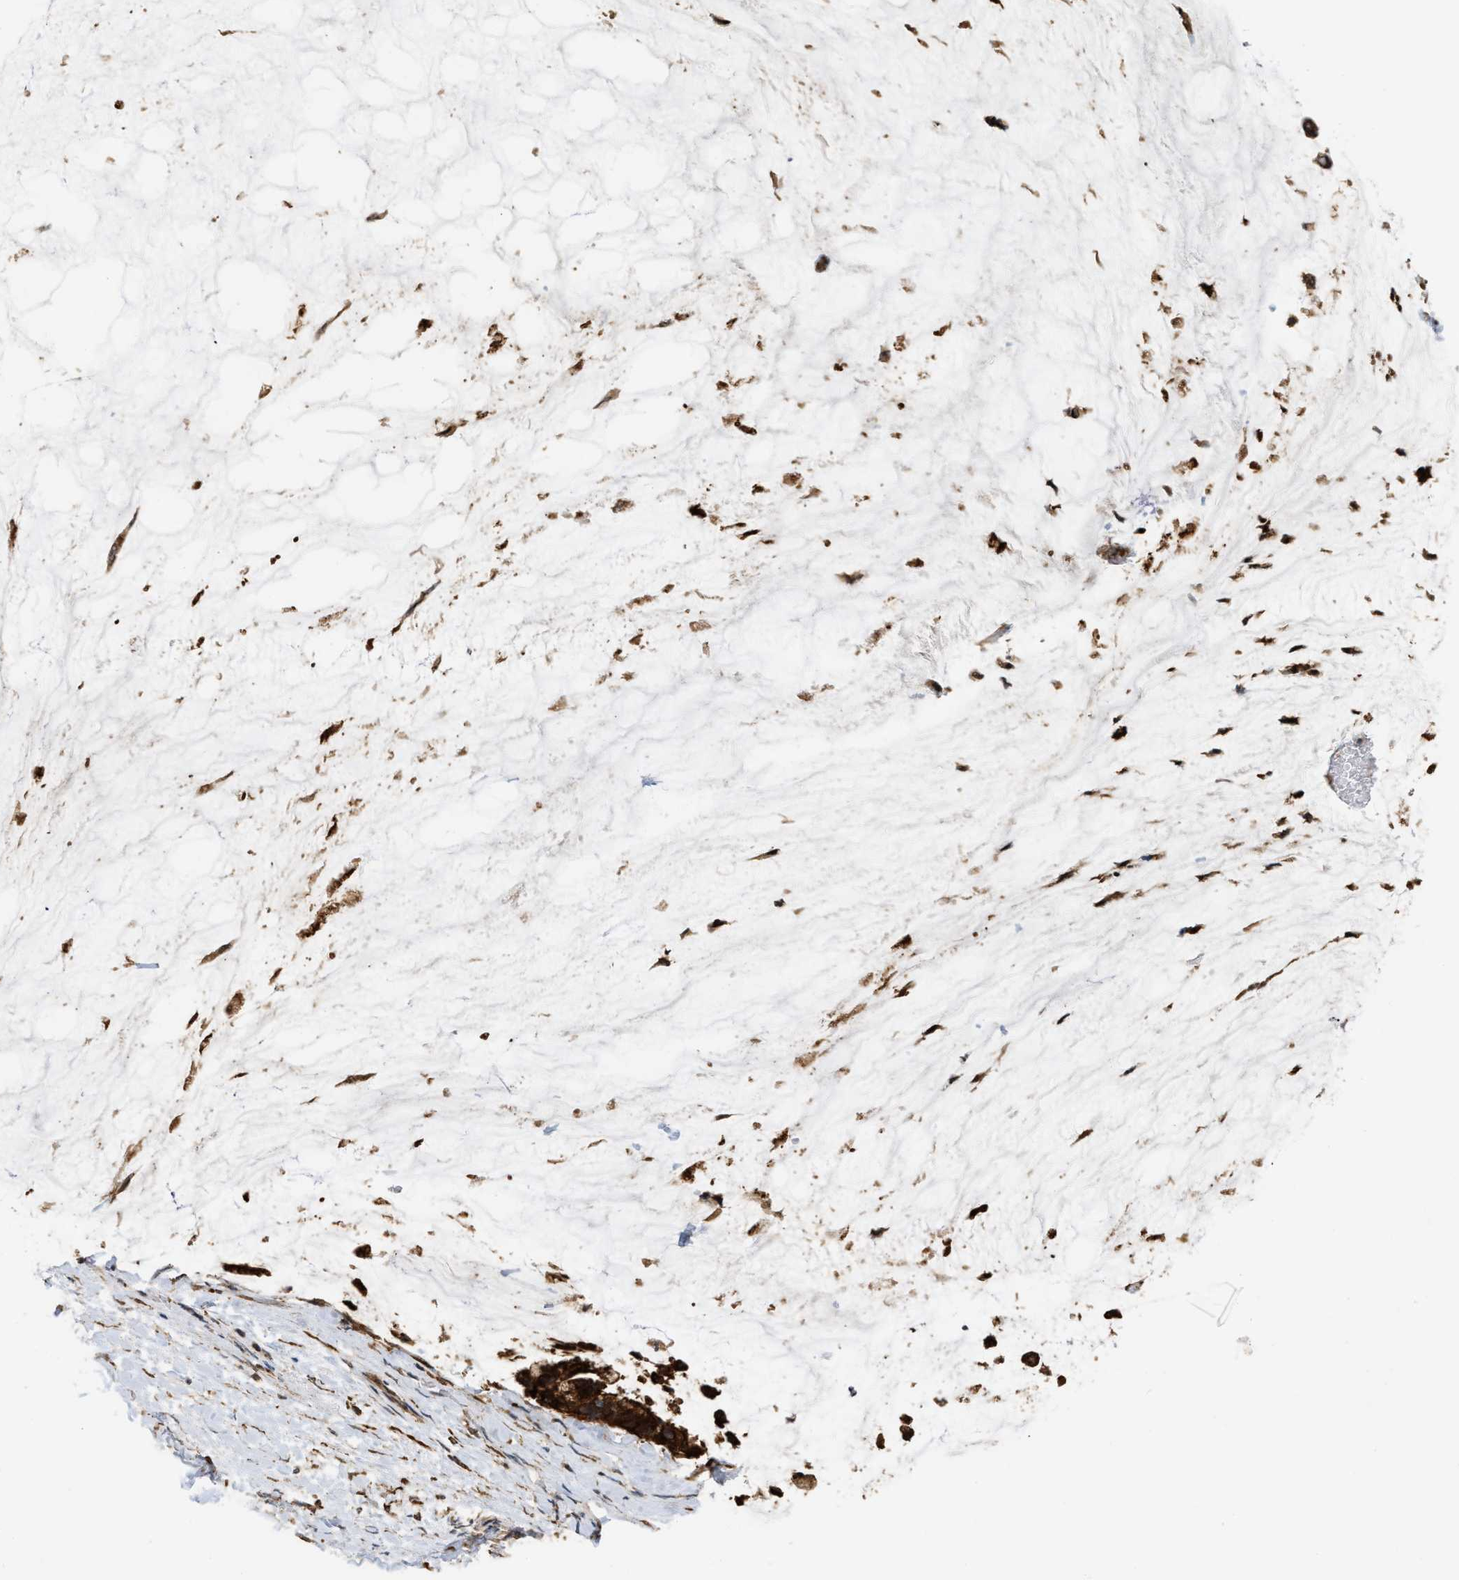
{"staining": {"intensity": "strong", "quantity": ">75%", "location": "cytoplasmic/membranous"}, "tissue": "pancreatic cancer", "cell_type": "Tumor cells", "image_type": "cancer", "snomed": [{"axis": "morphology", "description": "Adenocarcinoma, NOS"}, {"axis": "topography", "description": "Pancreas"}], "caption": "Adenocarcinoma (pancreatic) was stained to show a protein in brown. There is high levels of strong cytoplasmic/membranous positivity in approximately >75% of tumor cells.", "gene": "IQCE", "patient": {"sex": "male", "age": 41}}